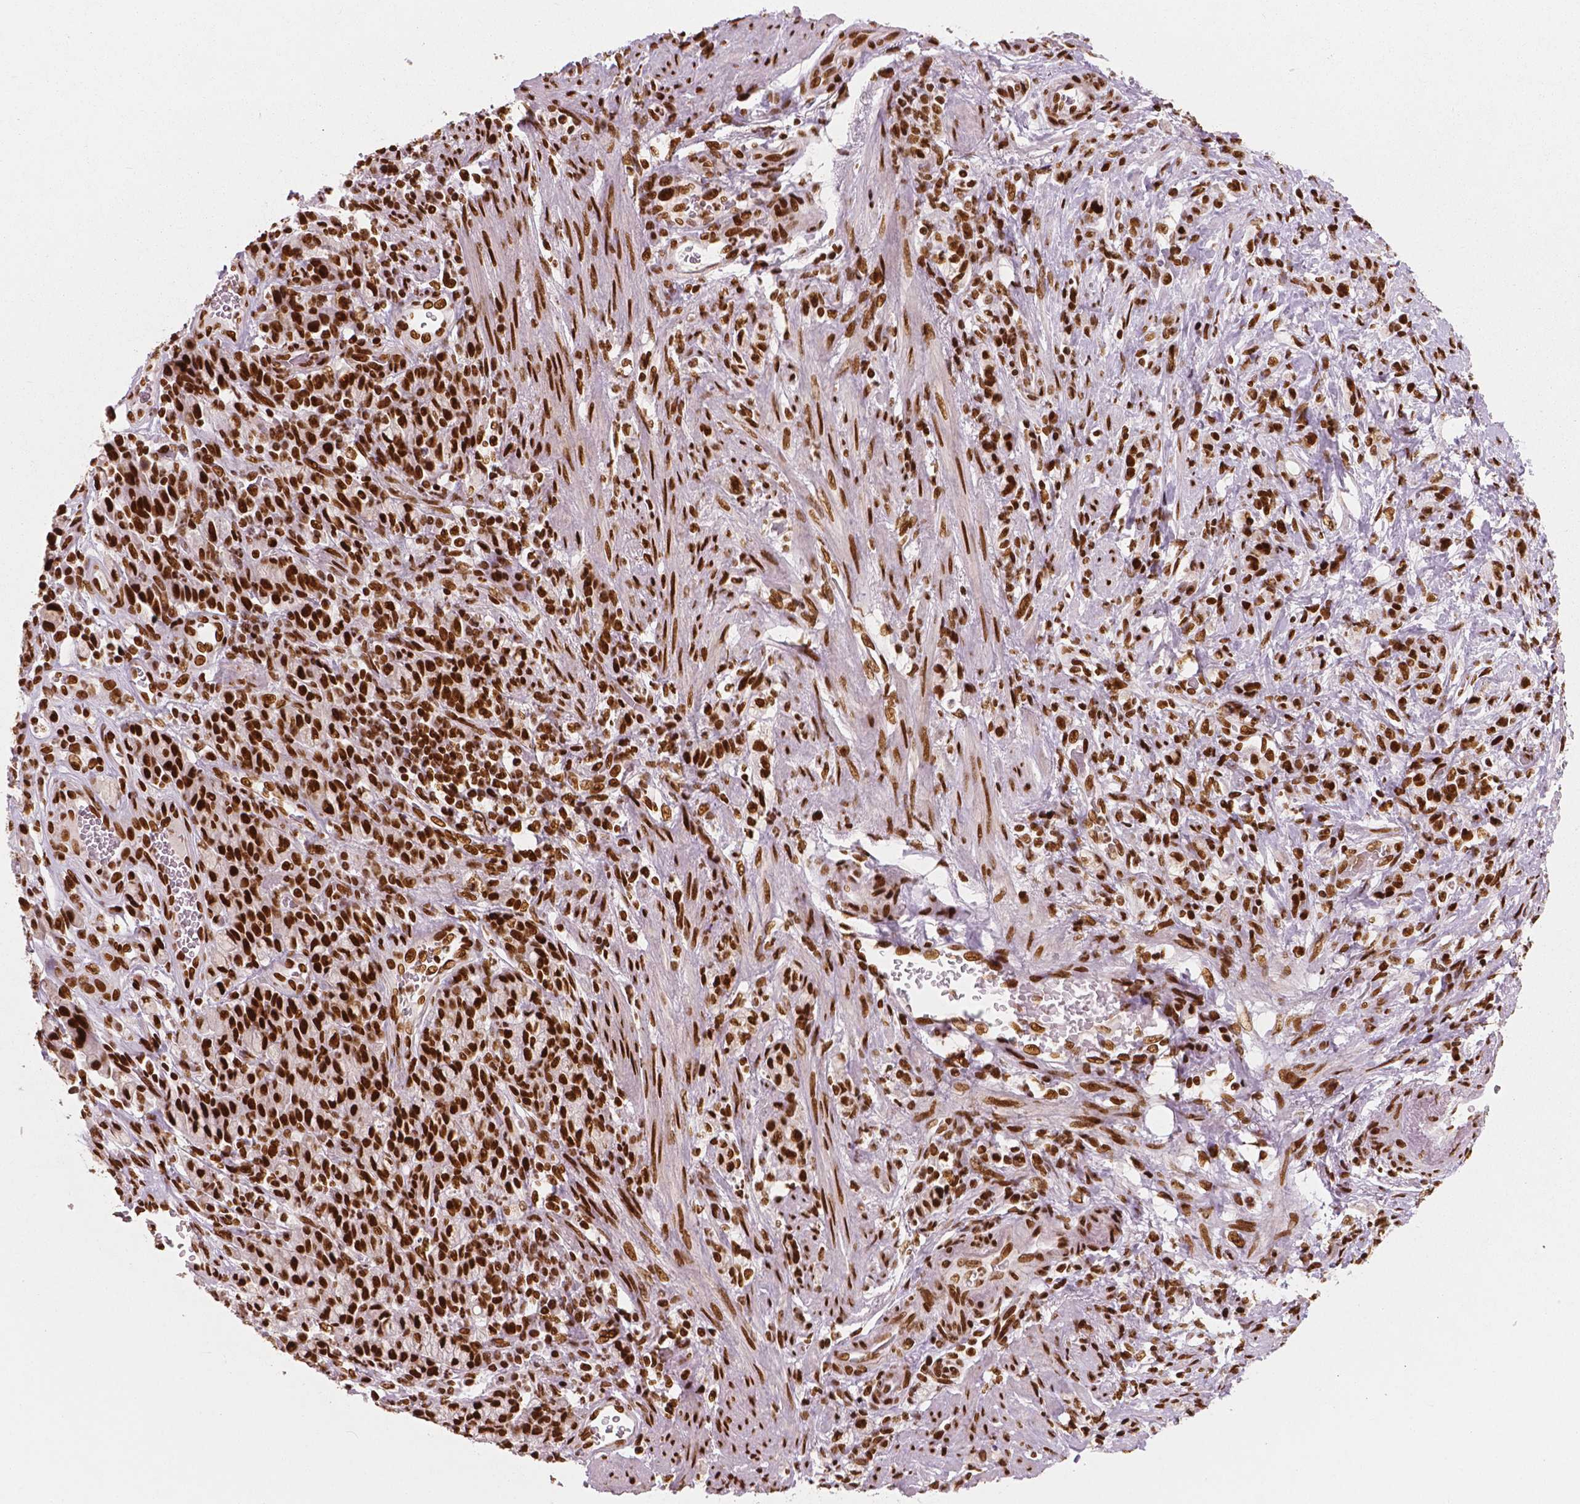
{"staining": {"intensity": "strong", "quantity": ">75%", "location": "nuclear"}, "tissue": "stomach cancer", "cell_type": "Tumor cells", "image_type": "cancer", "snomed": [{"axis": "morphology", "description": "Adenocarcinoma, NOS"}, {"axis": "topography", "description": "Stomach"}], "caption": "Stomach cancer (adenocarcinoma) tissue demonstrates strong nuclear staining in about >75% of tumor cells, visualized by immunohistochemistry.", "gene": "BRD4", "patient": {"sex": "male", "age": 77}}